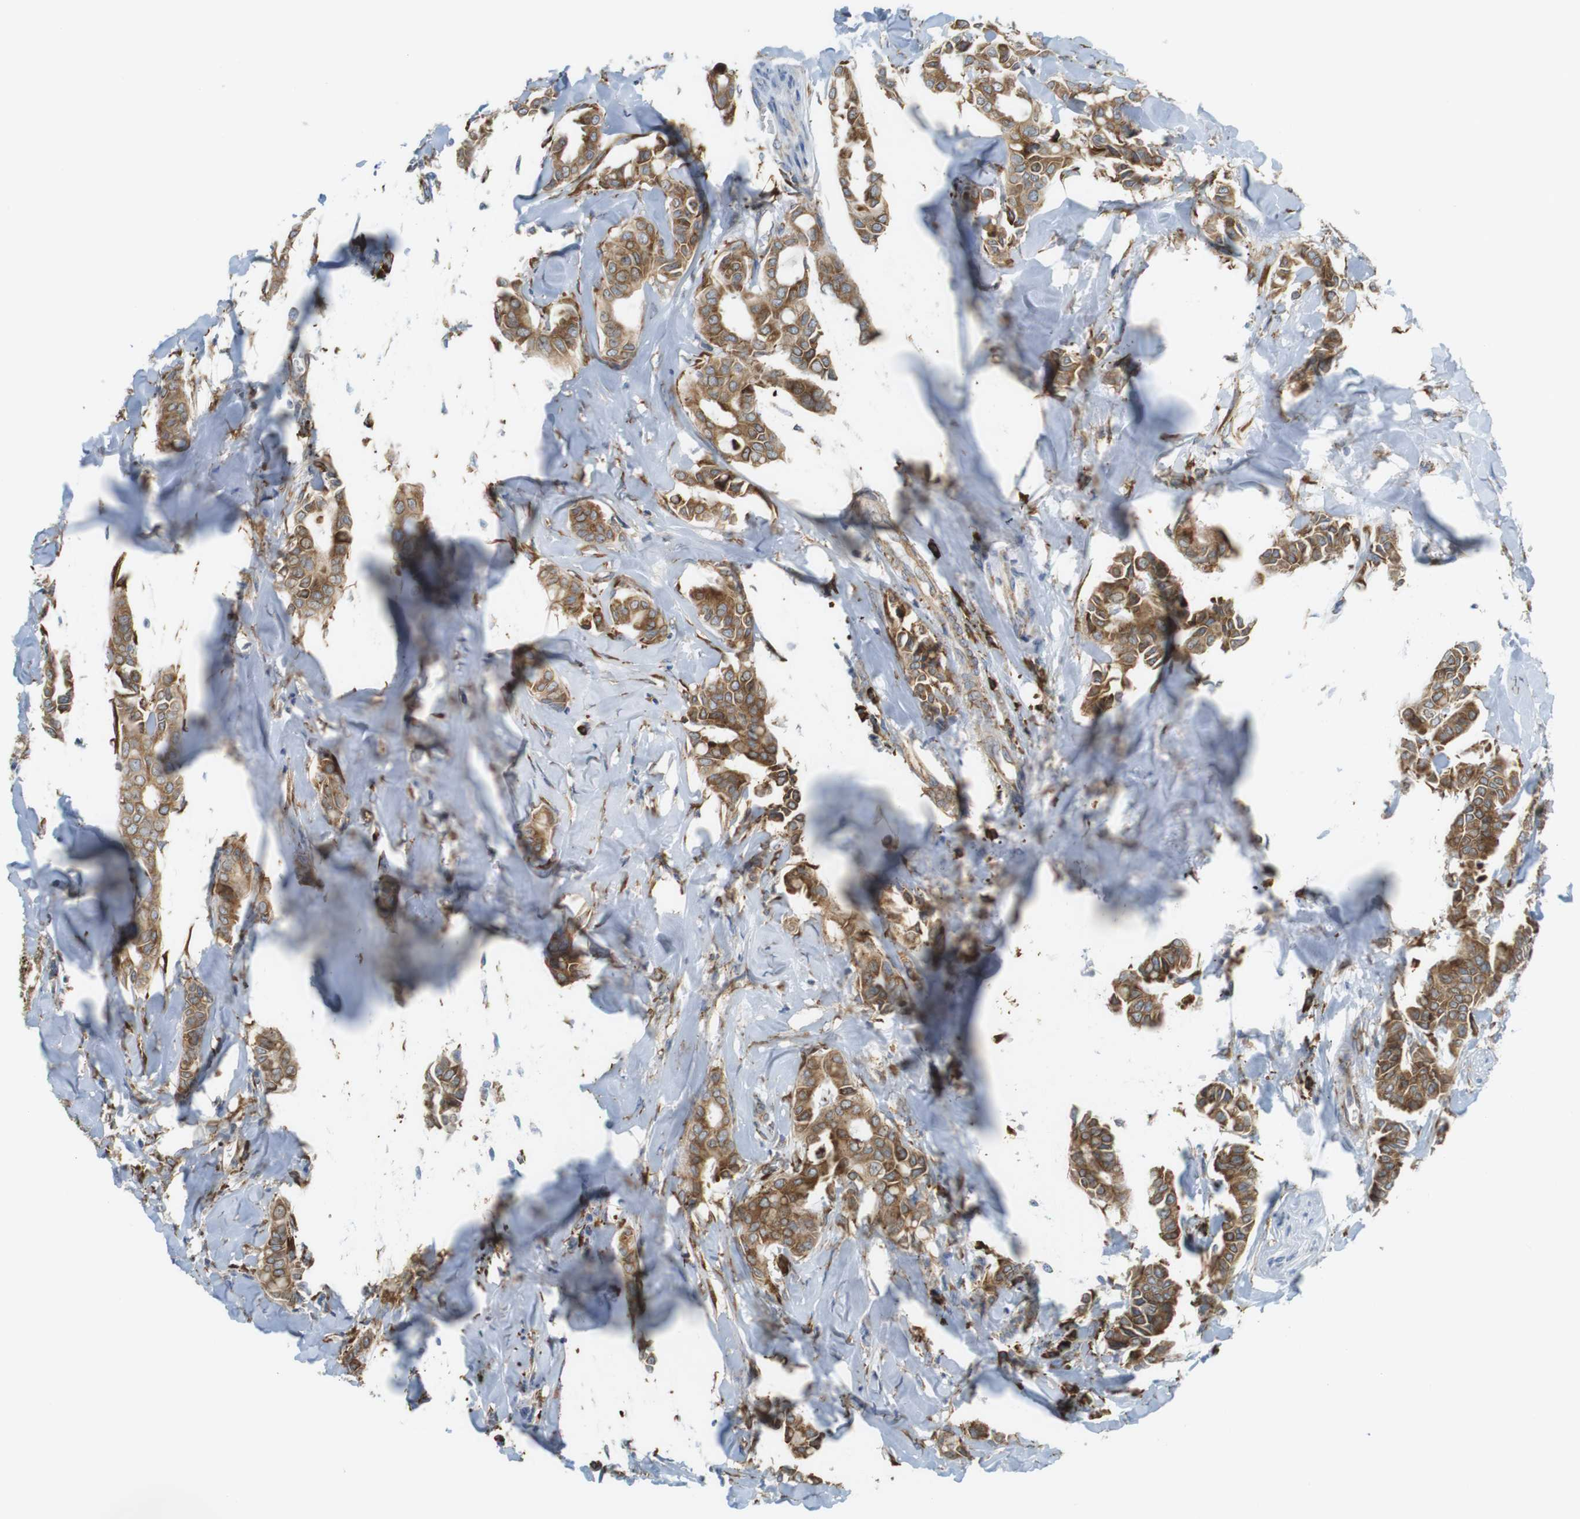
{"staining": {"intensity": "moderate", "quantity": ">75%", "location": "cytoplasmic/membranous"}, "tissue": "head and neck cancer", "cell_type": "Tumor cells", "image_type": "cancer", "snomed": [{"axis": "morphology", "description": "Adenocarcinoma, NOS"}, {"axis": "topography", "description": "Salivary gland"}, {"axis": "topography", "description": "Head-Neck"}], "caption": "Head and neck adenocarcinoma stained for a protein exhibits moderate cytoplasmic/membranous positivity in tumor cells.", "gene": "MBOAT2", "patient": {"sex": "female", "age": 59}}